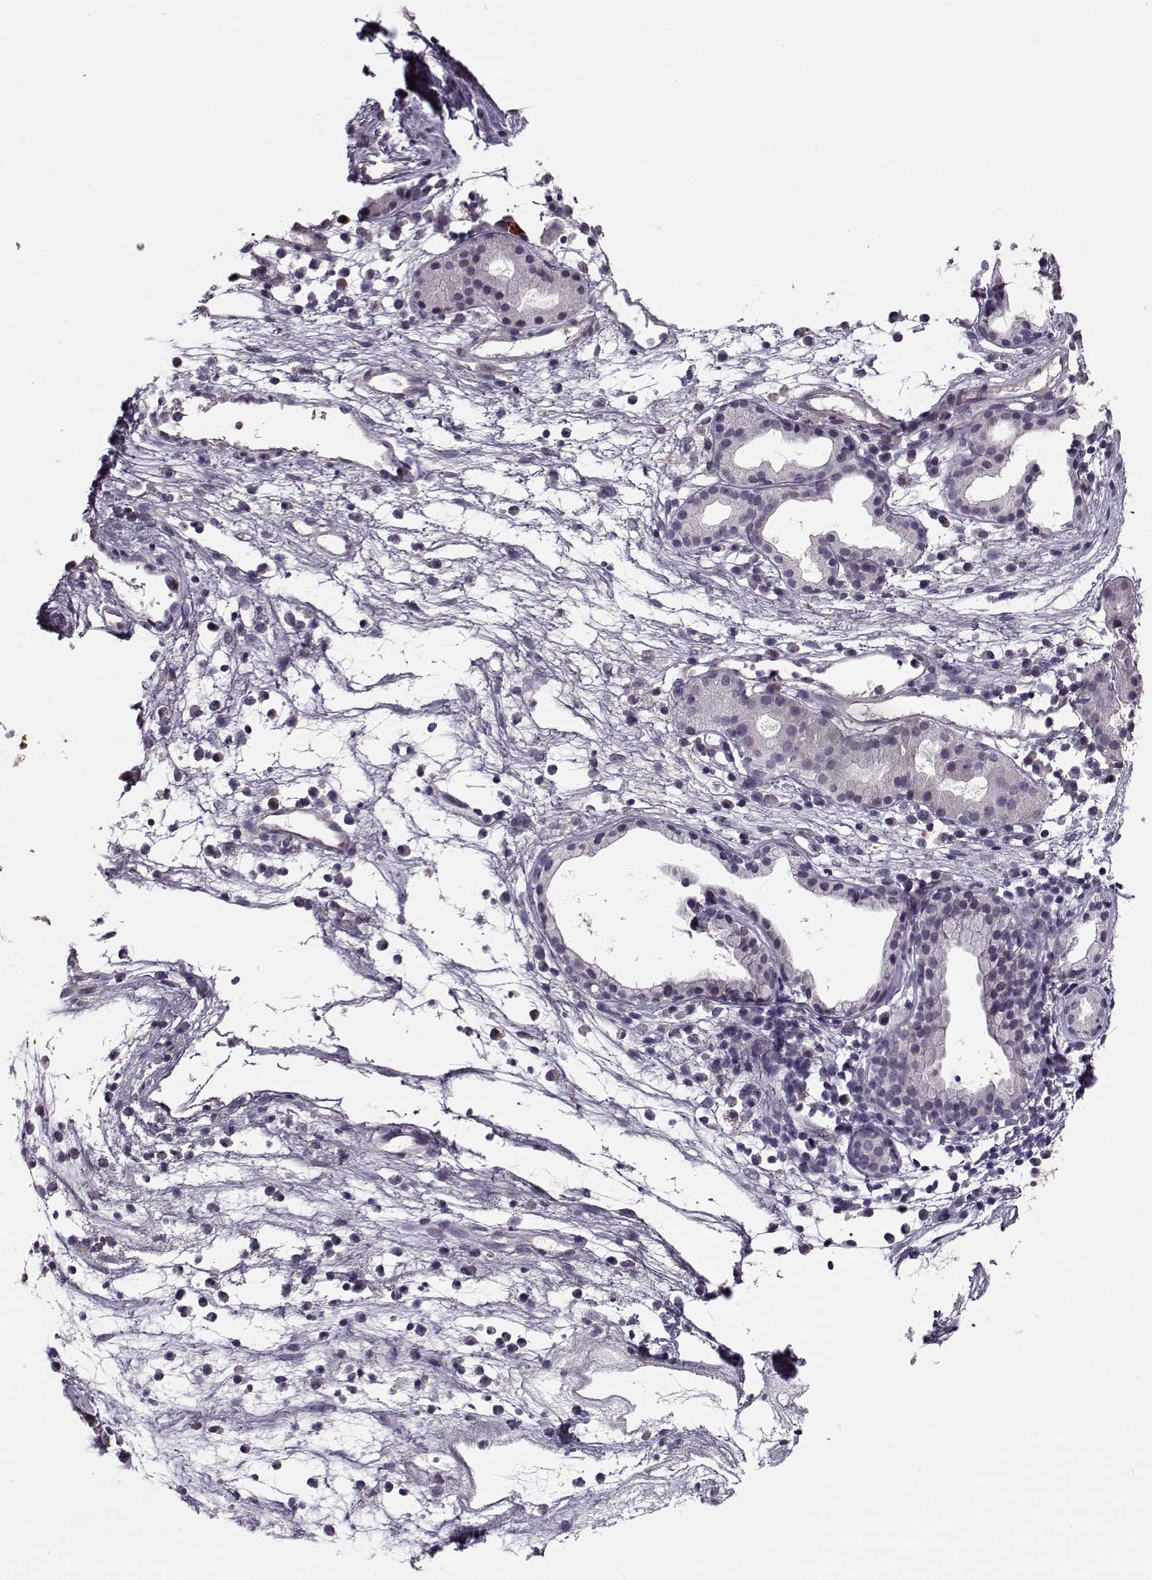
{"staining": {"intensity": "negative", "quantity": "none", "location": "none"}, "tissue": "nasopharynx", "cell_type": "Respiratory epithelial cells", "image_type": "normal", "snomed": [{"axis": "morphology", "description": "Normal tissue, NOS"}, {"axis": "topography", "description": "Nasopharynx"}], "caption": "Respiratory epithelial cells show no significant positivity in unremarkable nasopharynx. (DAB (3,3'-diaminobenzidine) IHC visualized using brightfield microscopy, high magnification).", "gene": "KRT9", "patient": {"sex": "male", "age": 77}}